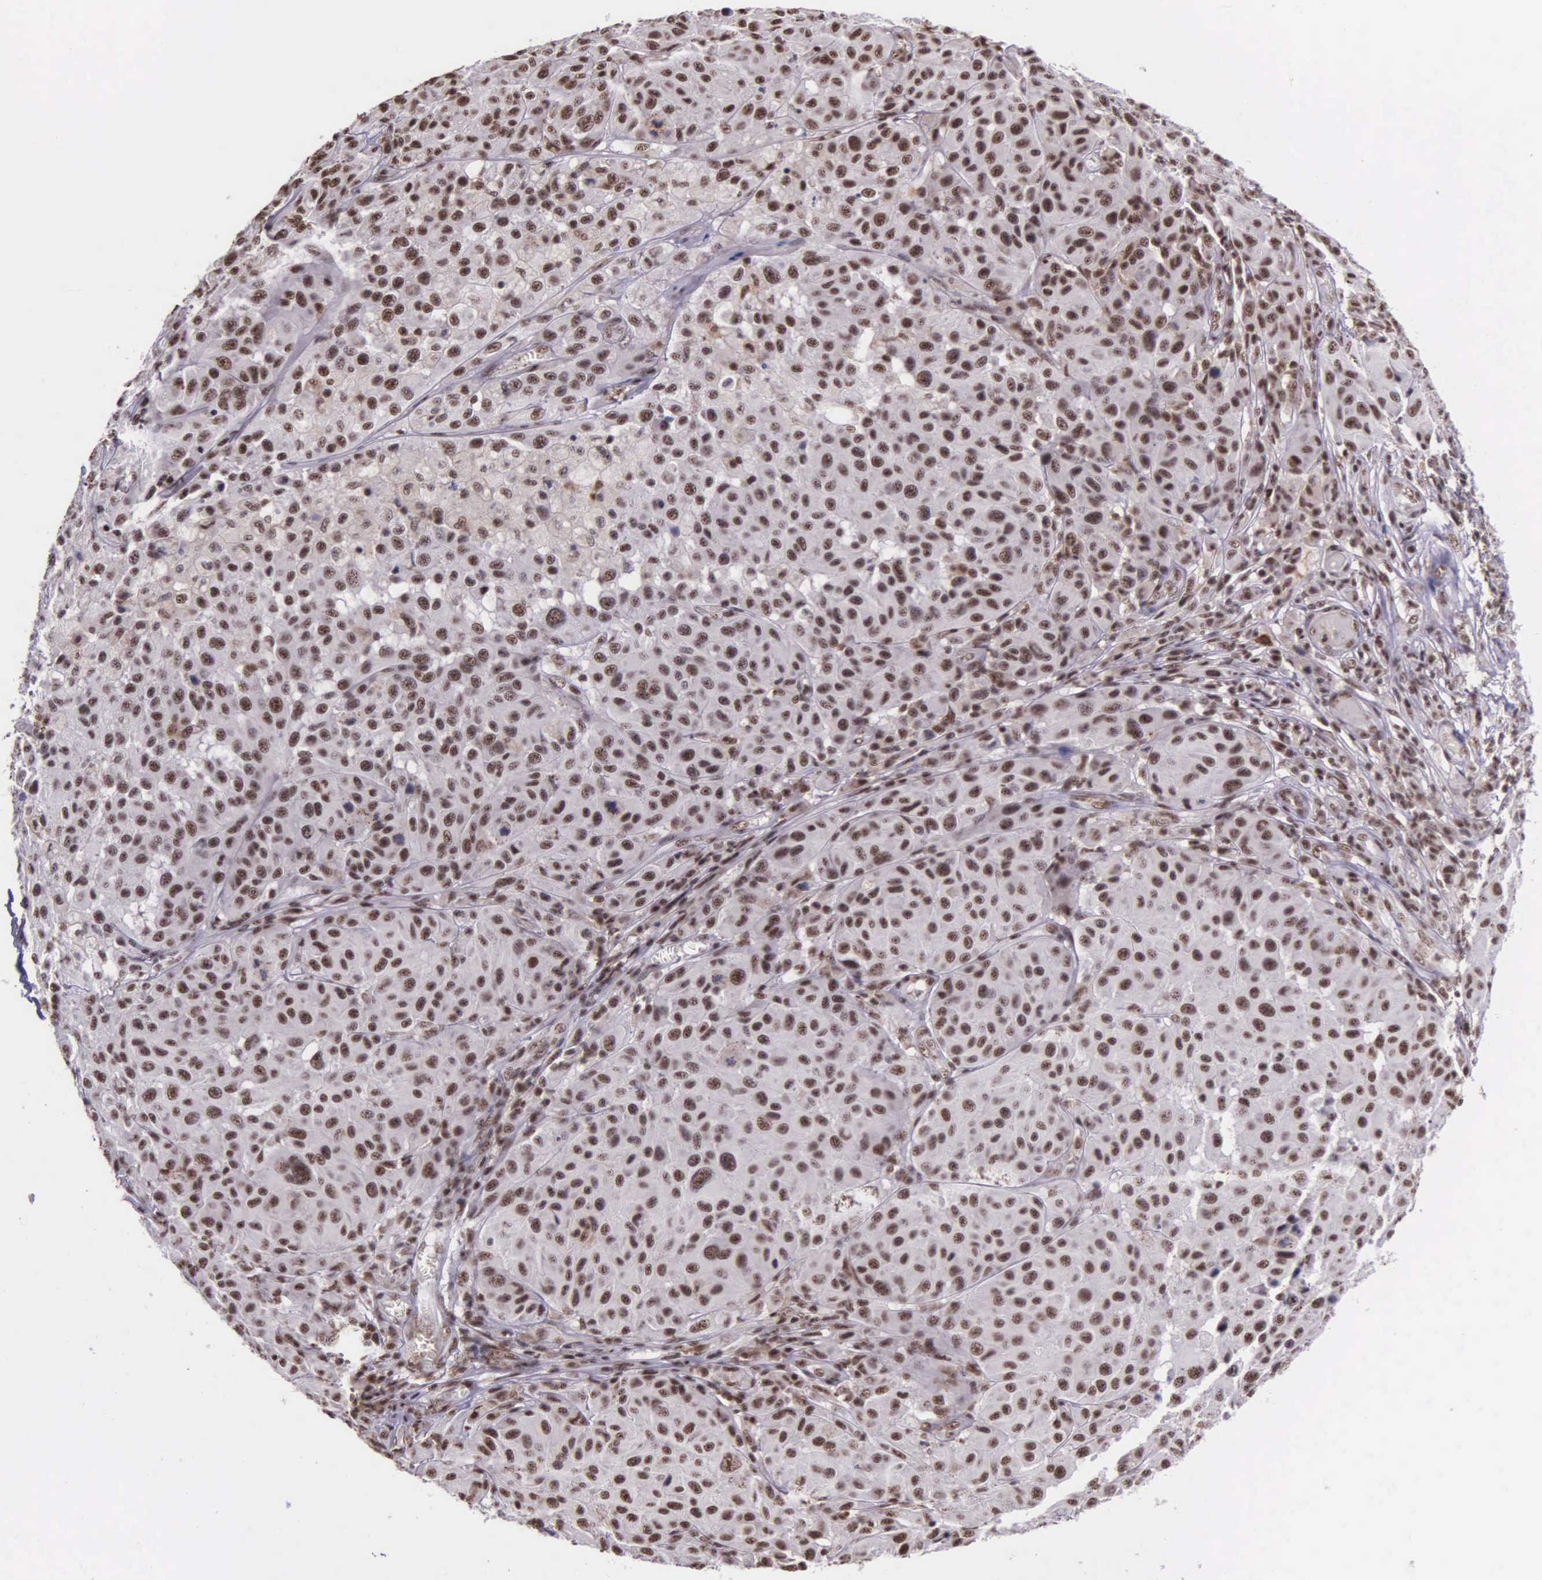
{"staining": {"intensity": "weak", "quantity": ">75%", "location": "nuclear"}, "tissue": "melanoma", "cell_type": "Tumor cells", "image_type": "cancer", "snomed": [{"axis": "morphology", "description": "Malignant melanoma, NOS"}, {"axis": "topography", "description": "Skin"}], "caption": "Malignant melanoma stained for a protein exhibits weak nuclear positivity in tumor cells.", "gene": "FAM47A", "patient": {"sex": "female", "age": 77}}